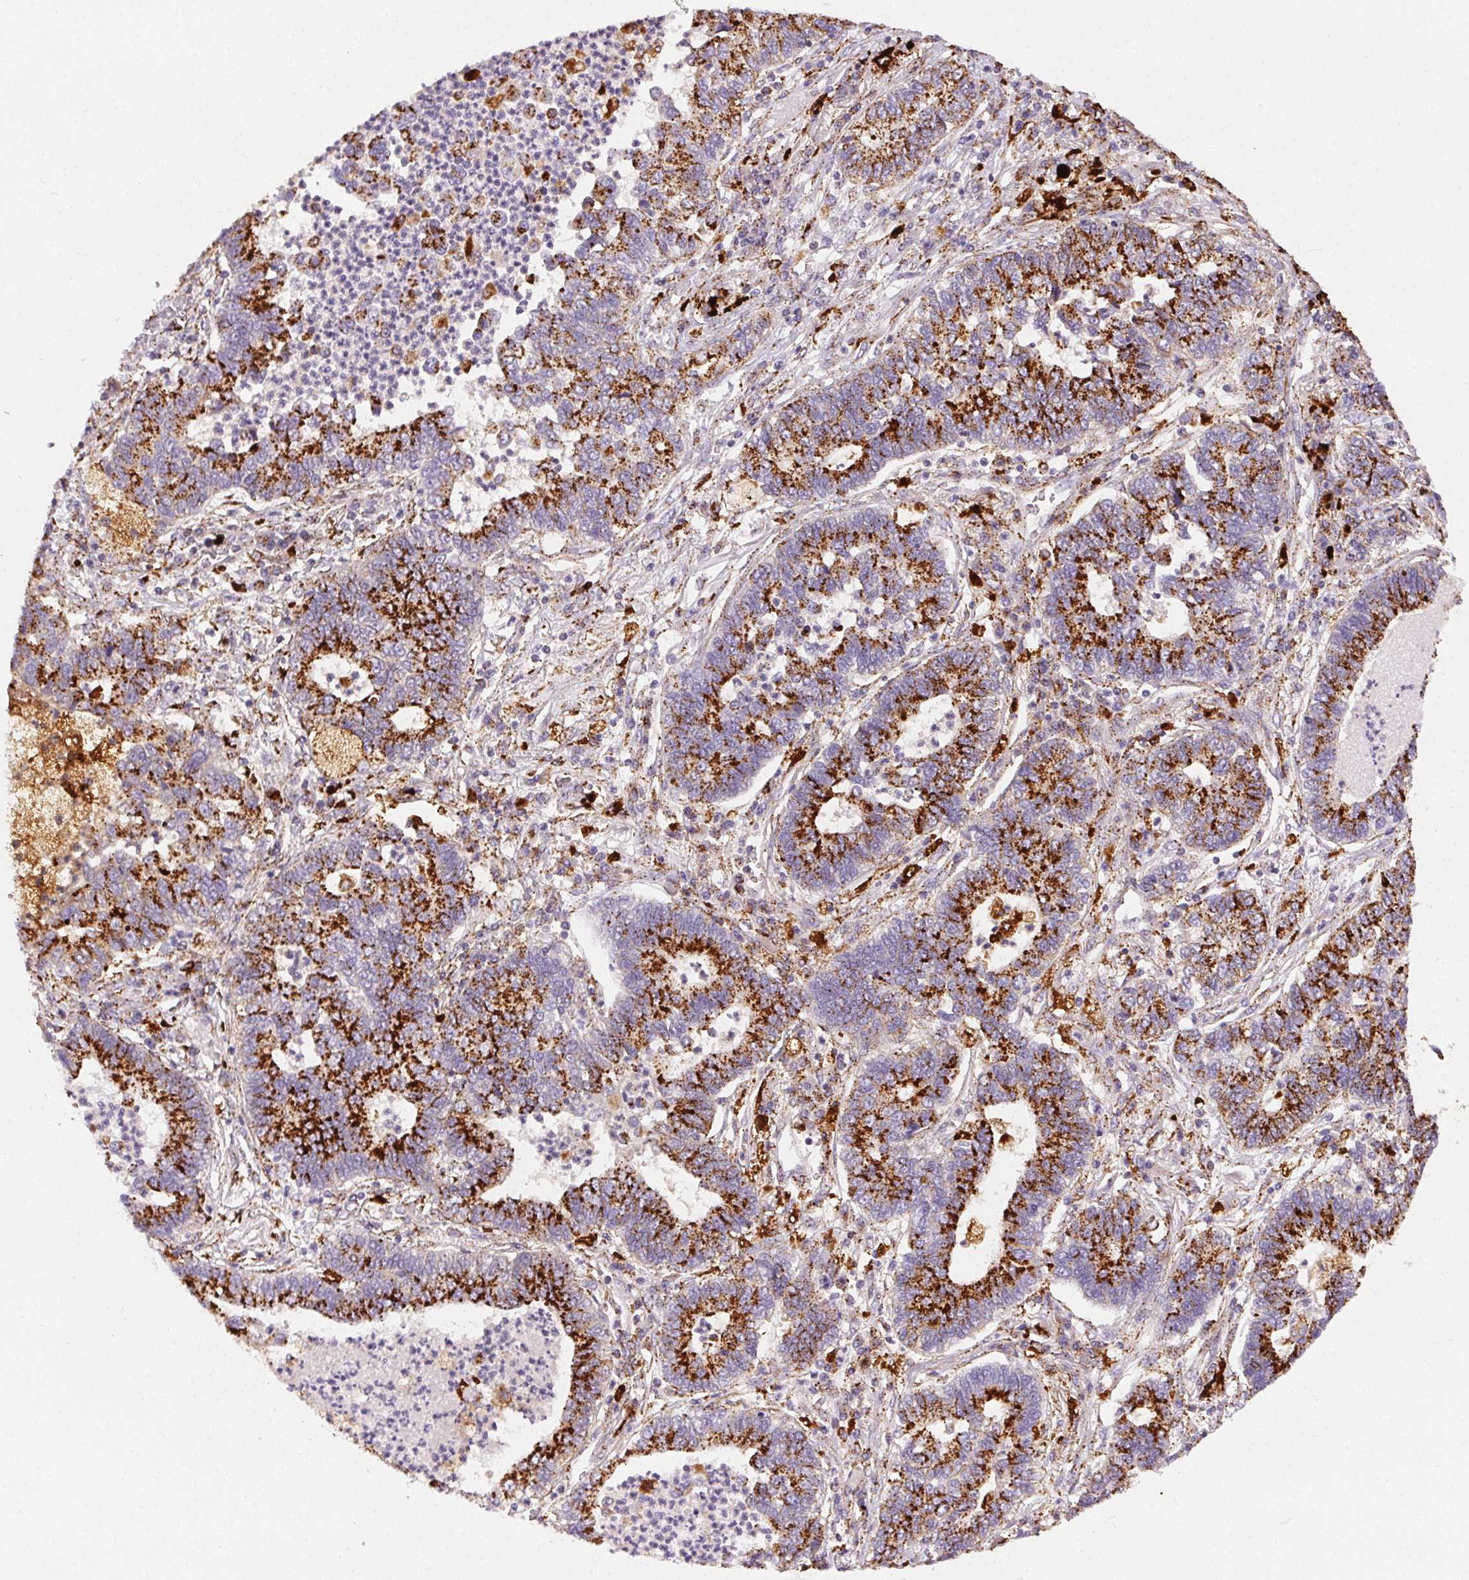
{"staining": {"intensity": "strong", "quantity": "25%-75%", "location": "cytoplasmic/membranous"}, "tissue": "lung cancer", "cell_type": "Tumor cells", "image_type": "cancer", "snomed": [{"axis": "morphology", "description": "Adenocarcinoma, NOS"}, {"axis": "topography", "description": "Lung"}], "caption": "IHC micrograph of adenocarcinoma (lung) stained for a protein (brown), which reveals high levels of strong cytoplasmic/membranous expression in about 25%-75% of tumor cells.", "gene": "SCPEP1", "patient": {"sex": "female", "age": 57}}